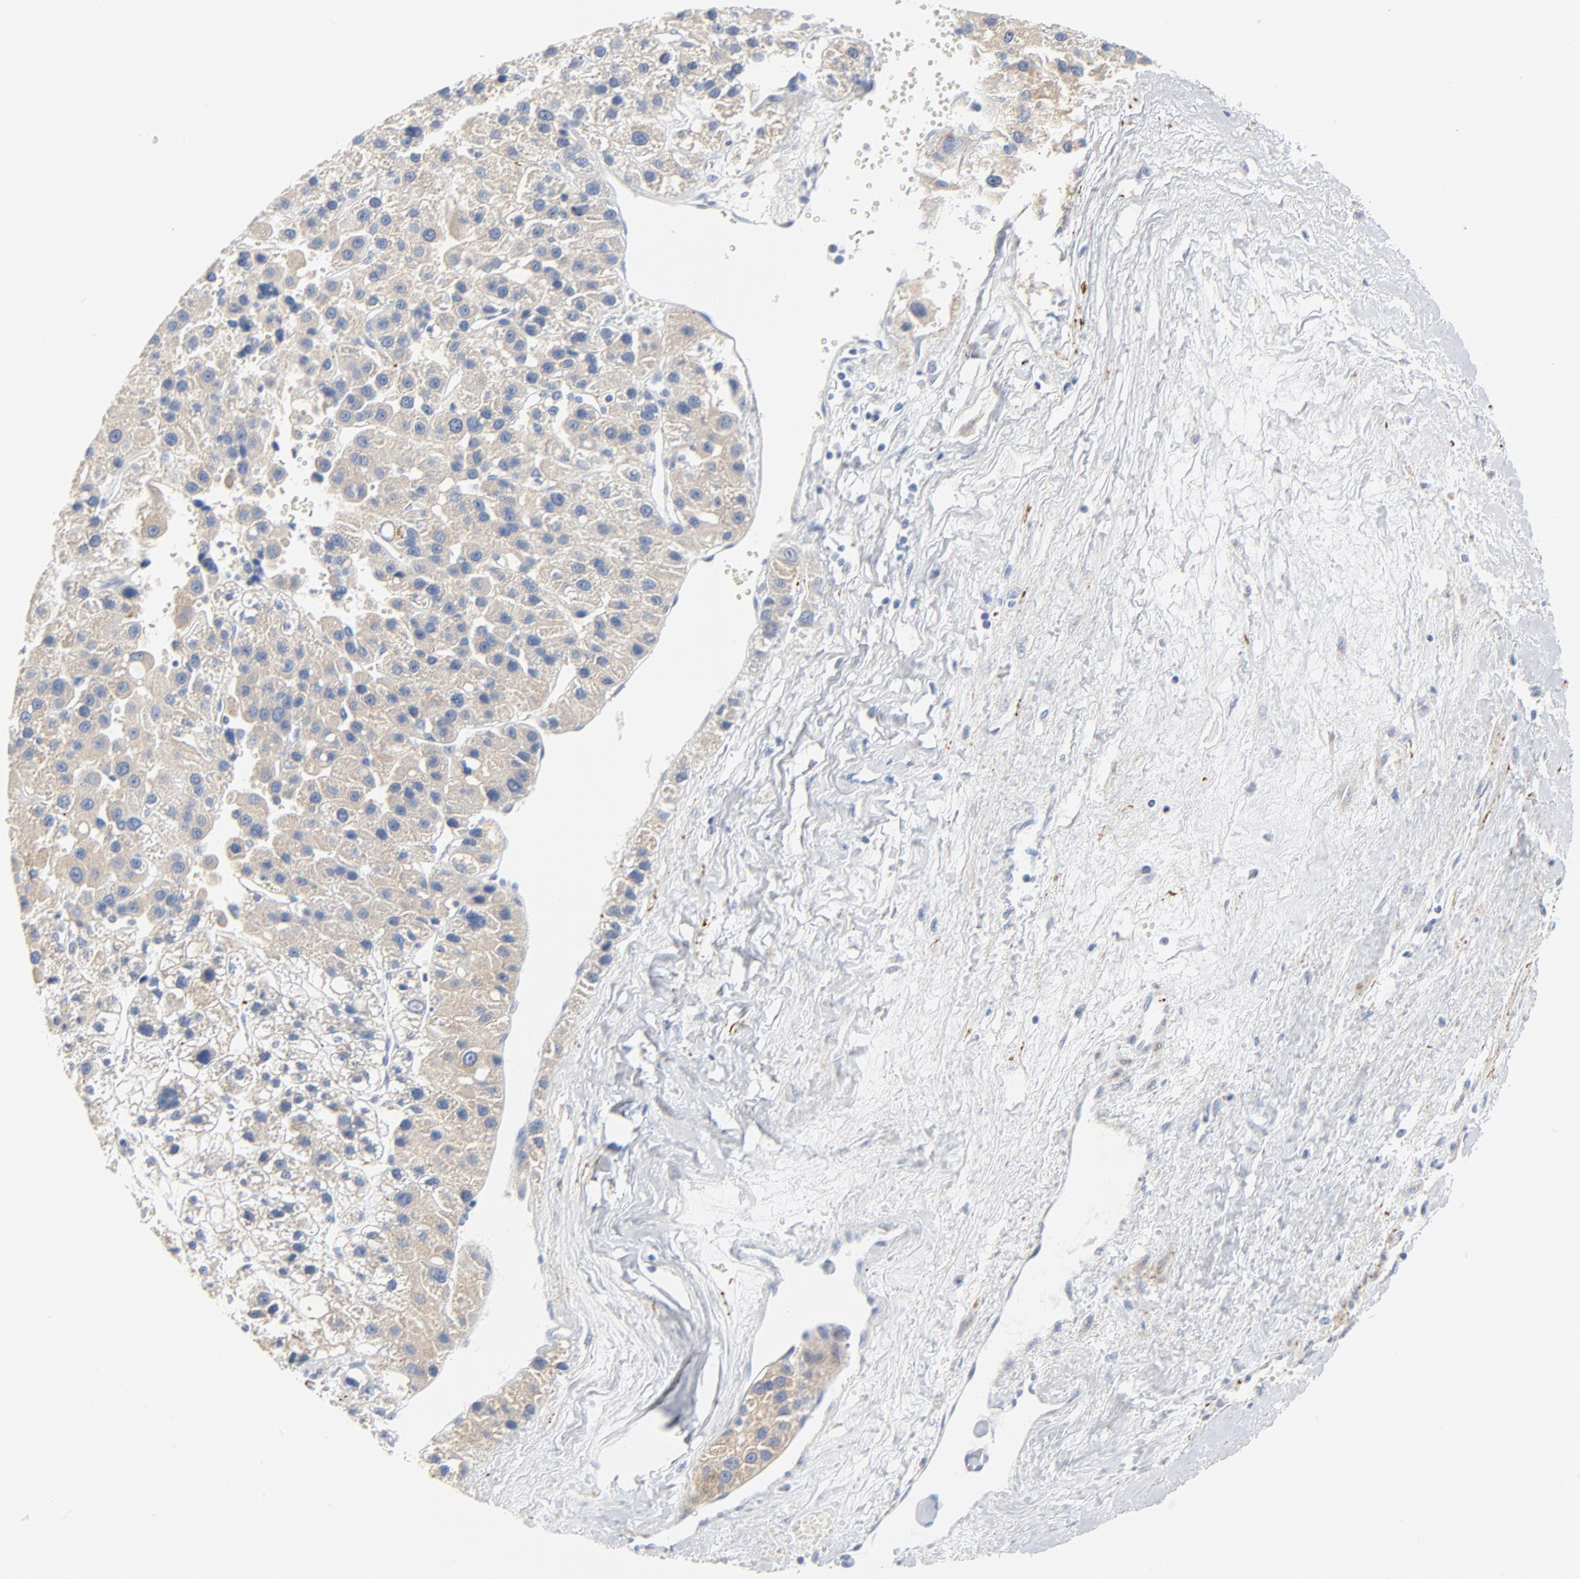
{"staining": {"intensity": "negative", "quantity": "none", "location": "none"}, "tissue": "liver cancer", "cell_type": "Tumor cells", "image_type": "cancer", "snomed": [{"axis": "morphology", "description": "Carcinoma, Hepatocellular, NOS"}, {"axis": "topography", "description": "Liver"}], "caption": "Immunohistochemistry (IHC) histopathology image of liver cancer (hepatocellular carcinoma) stained for a protein (brown), which shows no staining in tumor cells.", "gene": "IFT43", "patient": {"sex": "female", "age": 85}}